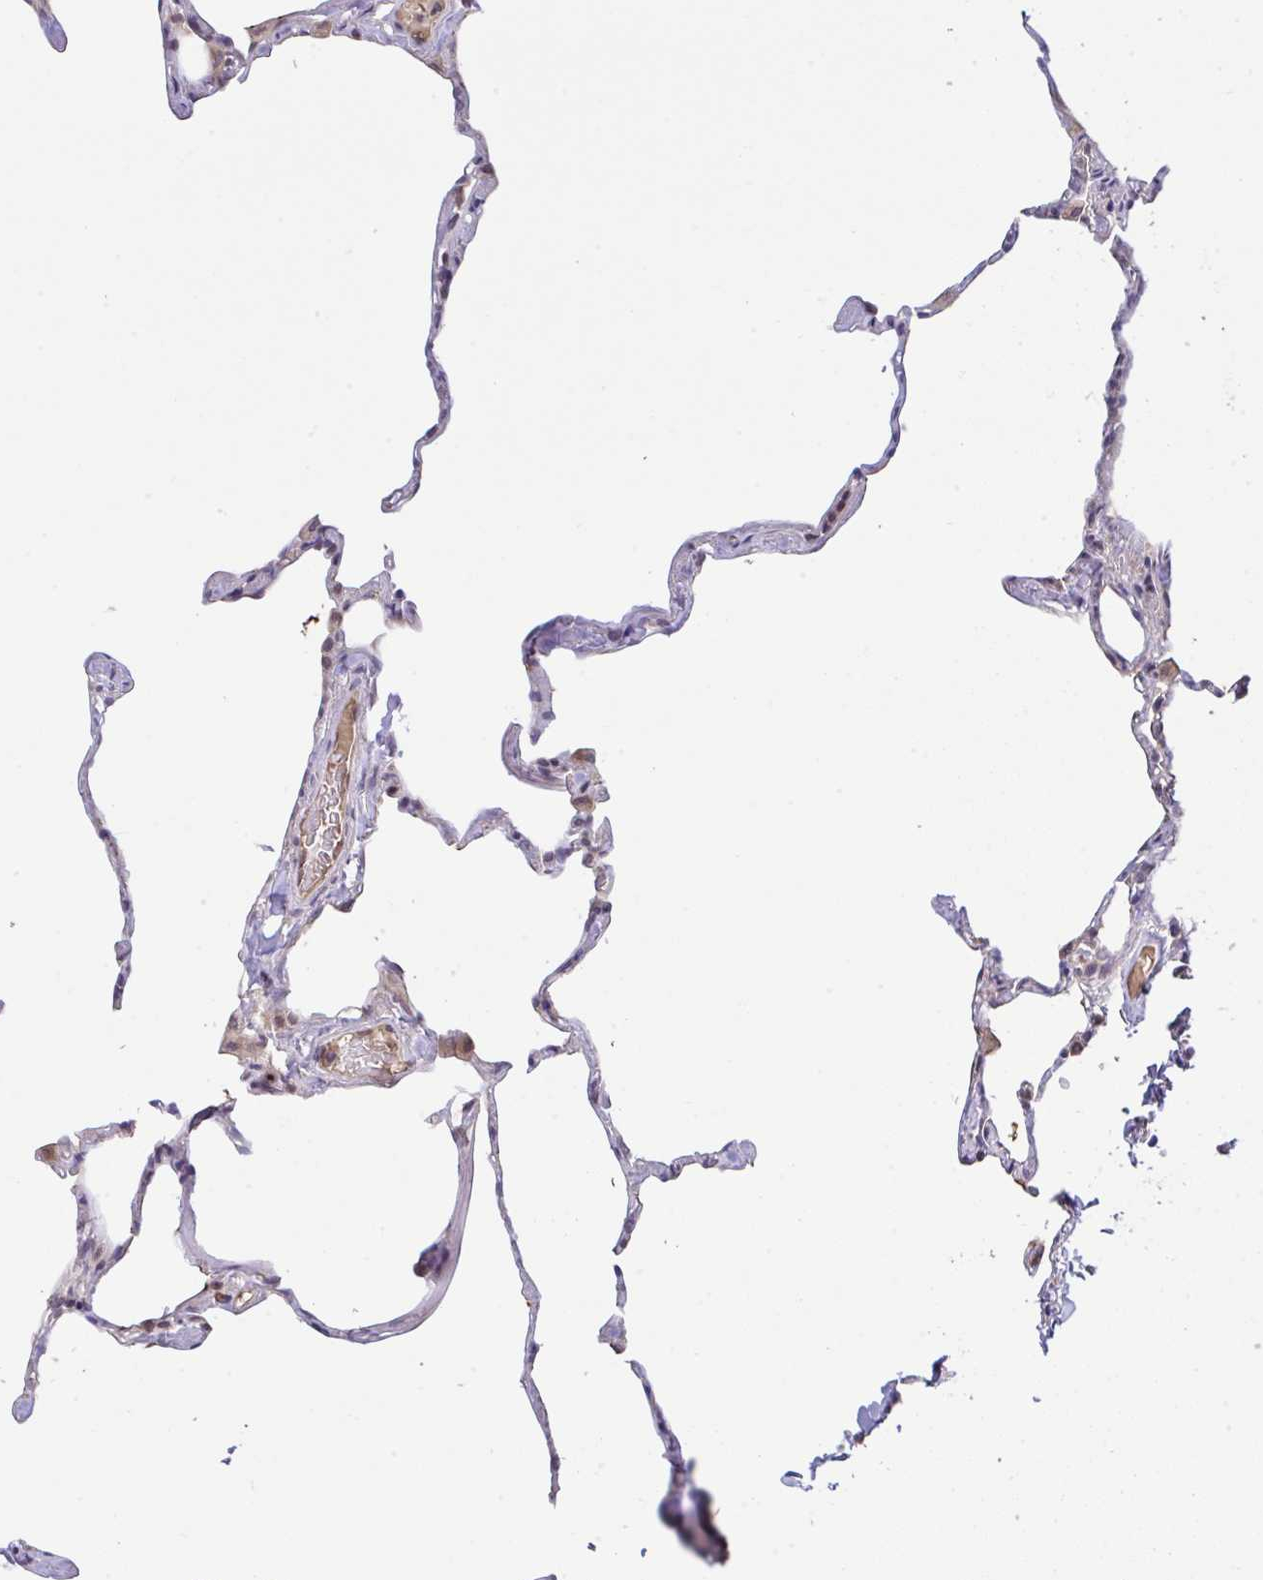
{"staining": {"intensity": "weak", "quantity": "25%-75%", "location": "cytoplasmic/membranous"}, "tissue": "lung", "cell_type": "Alveolar cells", "image_type": "normal", "snomed": [{"axis": "morphology", "description": "Normal tissue, NOS"}, {"axis": "topography", "description": "Lung"}], "caption": "Immunohistochemistry (IHC) histopathology image of benign lung stained for a protein (brown), which reveals low levels of weak cytoplasmic/membranous staining in about 25%-75% of alveolar cells.", "gene": "C9orf64", "patient": {"sex": "male", "age": 65}}